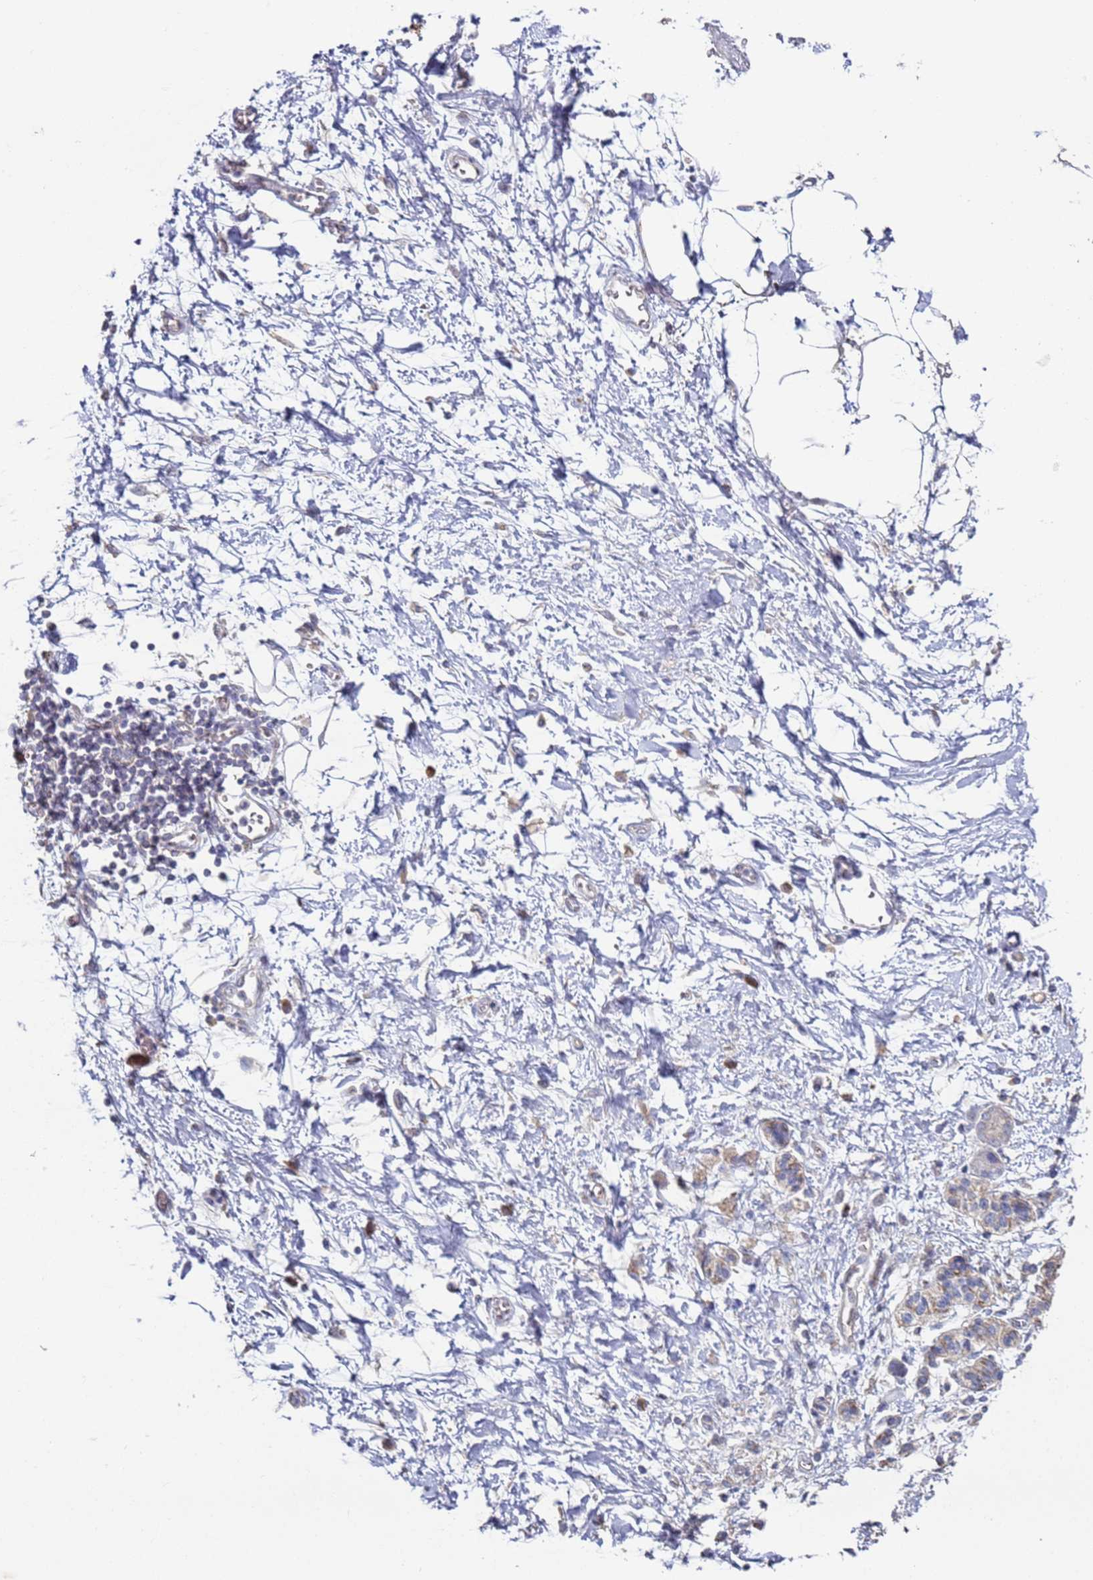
{"staining": {"intensity": "weak", "quantity": "<25%", "location": "cytoplasmic/membranous"}, "tissue": "soft tissue", "cell_type": "Fibroblasts", "image_type": "normal", "snomed": [{"axis": "morphology", "description": "Normal tissue, NOS"}, {"axis": "morphology", "description": "Adenocarcinoma, NOS"}, {"axis": "topography", "description": "Pancreas"}, {"axis": "topography", "description": "Peripheral nerve tissue"}], "caption": "Immunohistochemical staining of benign human soft tissue reveals no significant staining in fibroblasts.", "gene": "DIP2B", "patient": {"sex": "male", "age": 59}}